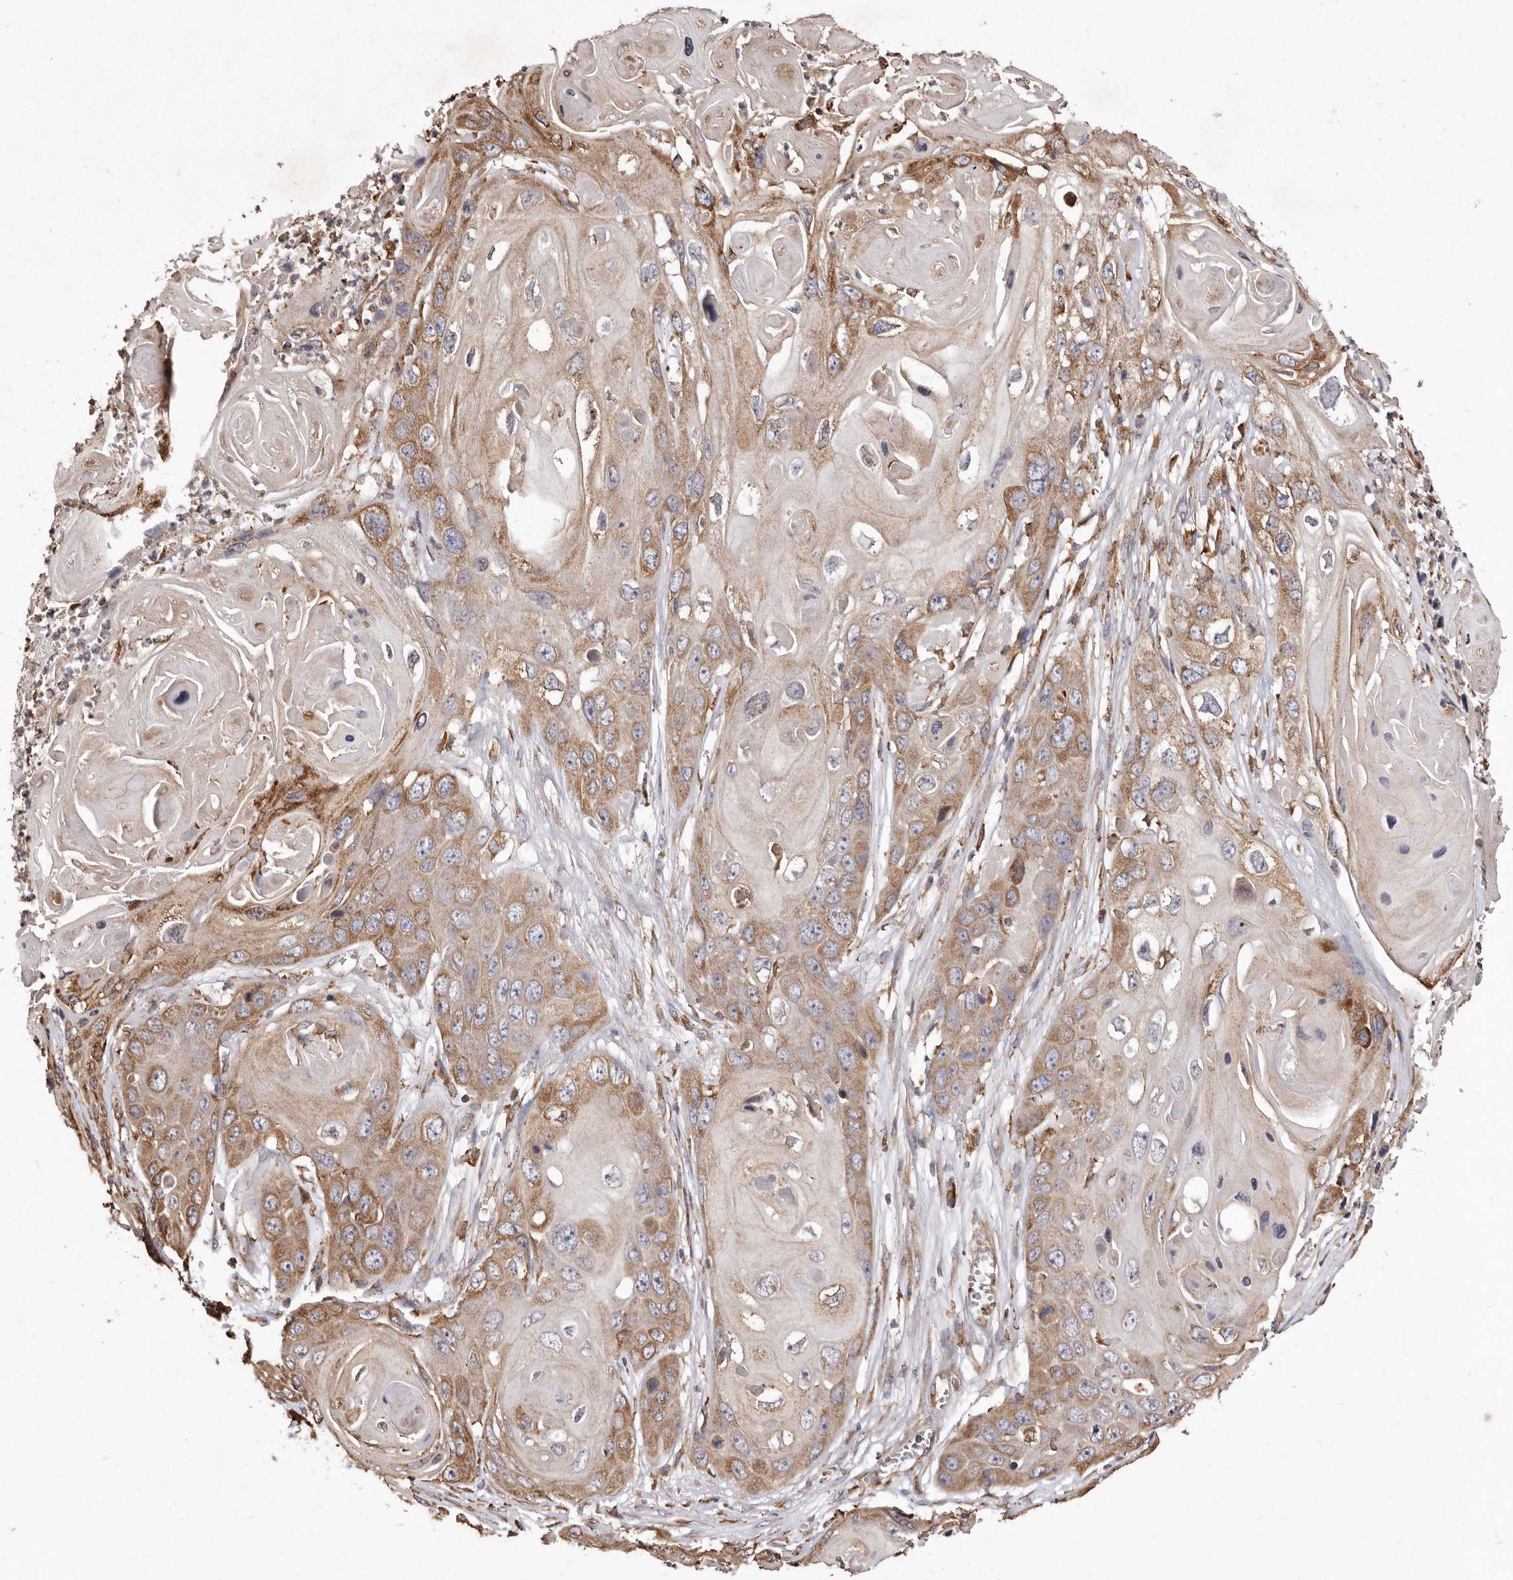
{"staining": {"intensity": "moderate", "quantity": ">75%", "location": "cytoplasmic/membranous"}, "tissue": "skin cancer", "cell_type": "Tumor cells", "image_type": "cancer", "snomed": [{"axis": "morphology", "description": "Squamous cell carcinoma, NOS"}, {"axis": "topography", "description": "Skin"}], "caption": "This histopathology image demonstrates immunohistochemistry (IHC) staining of human skin cancer (squamous cell carcinoma), with medium moderate cytoplasmic/membranous staining in approximately >75% of tumor cells.", "gene": "STEAP2", "patient": {"sex": "male", "age": 55}}